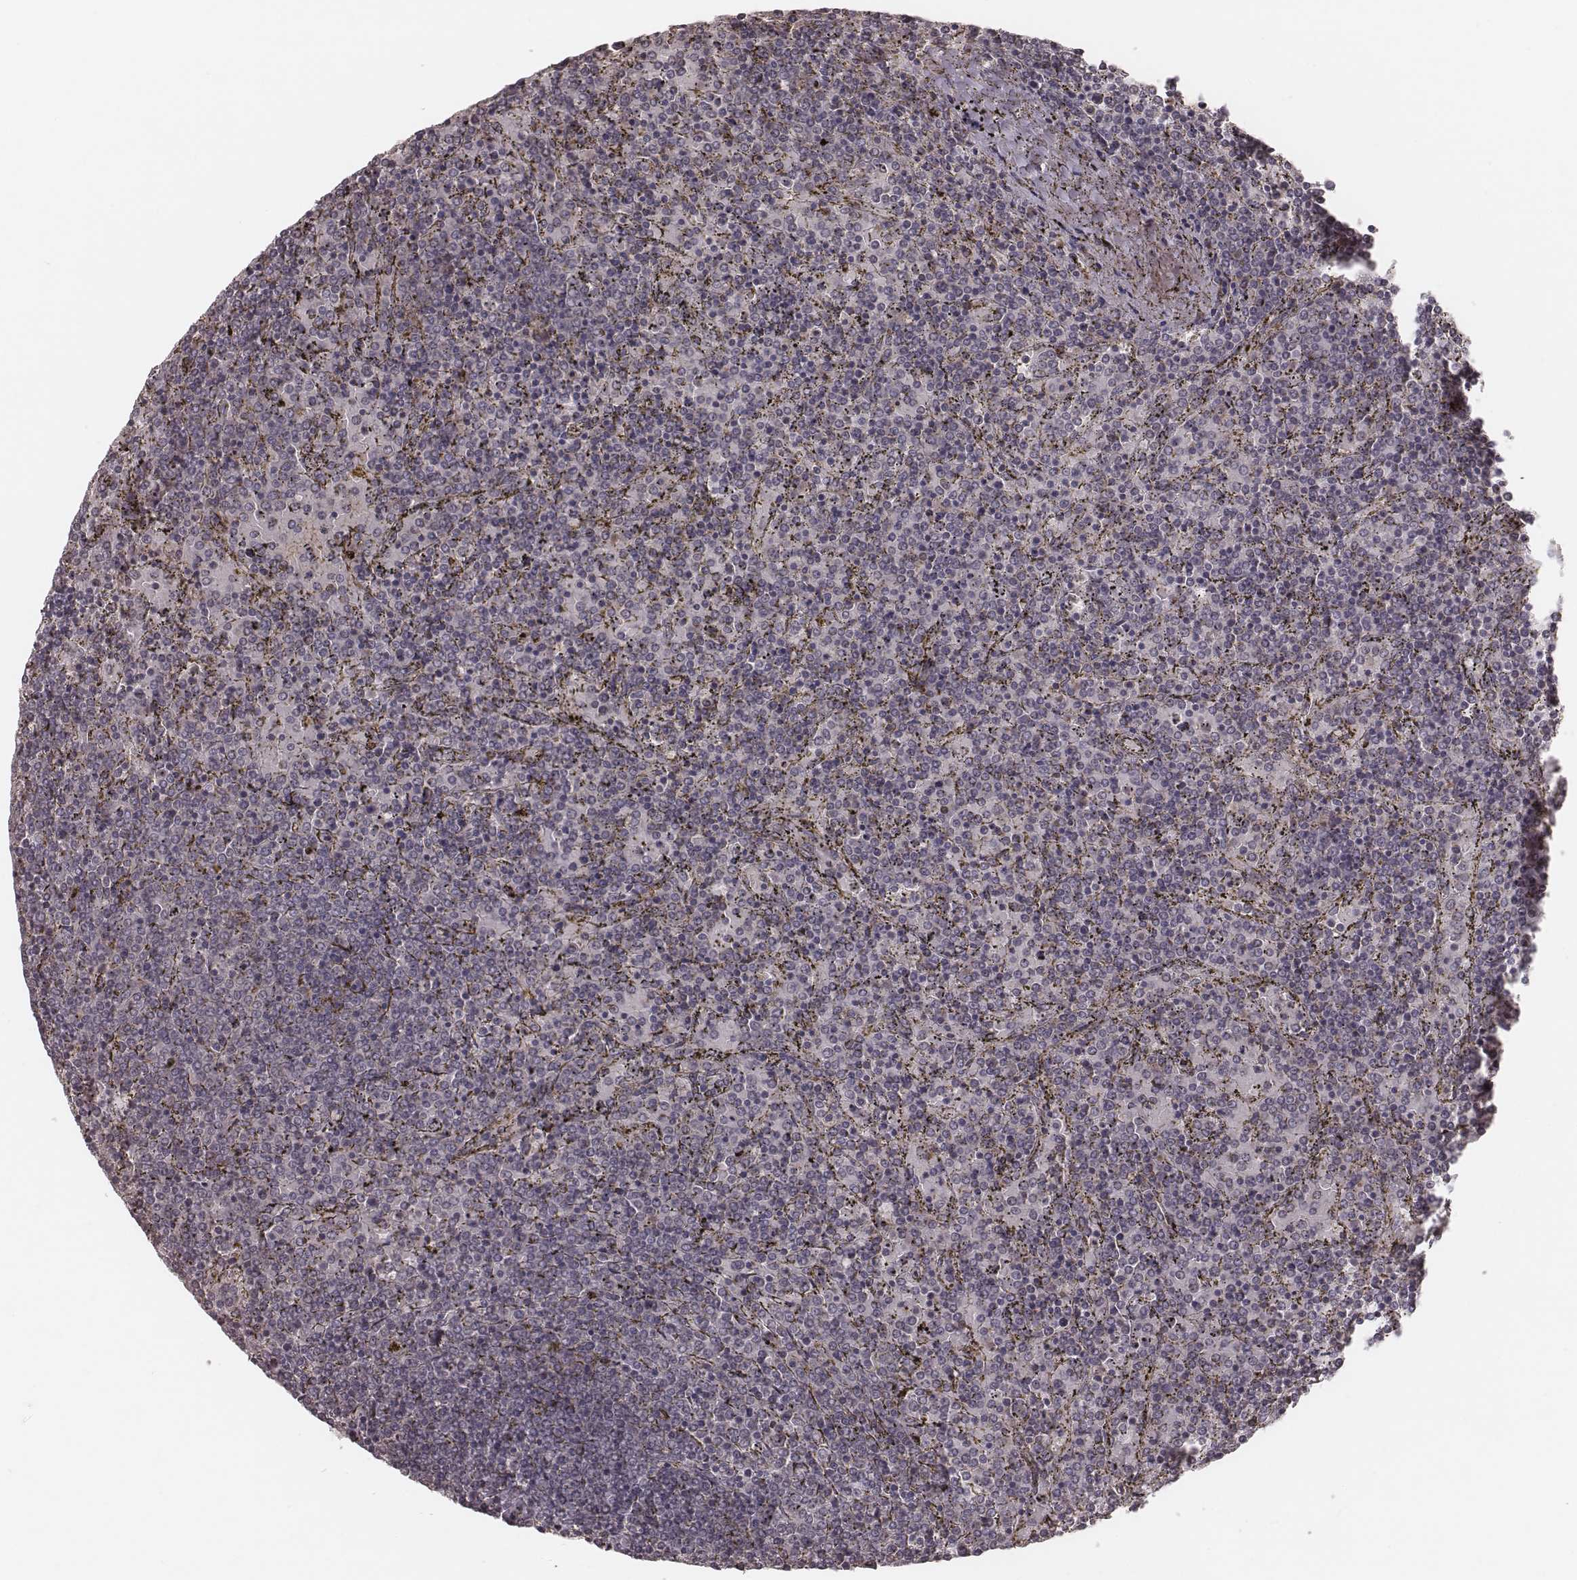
{"staining": {"intensity": "negative", "quantity": "none", "location": "none"}, "tissue": "lymphoma", "cell_type": "Tumor cells", "image_type": "cancer", "snomed": [{"axis": "morphology", "description": "Malignant lymphoma, non-Hodgkin's type, Low grade"}, {"axis": "topography", "description": "Spleen"}], "caption": "Low-grade malignant lymphoma, non-Hodgkin's type was stained to show a protein in brown. There is no significant positivity in tumor cells.", "gene": "IL5", "patient": {"sex": "female", "age": 77}}